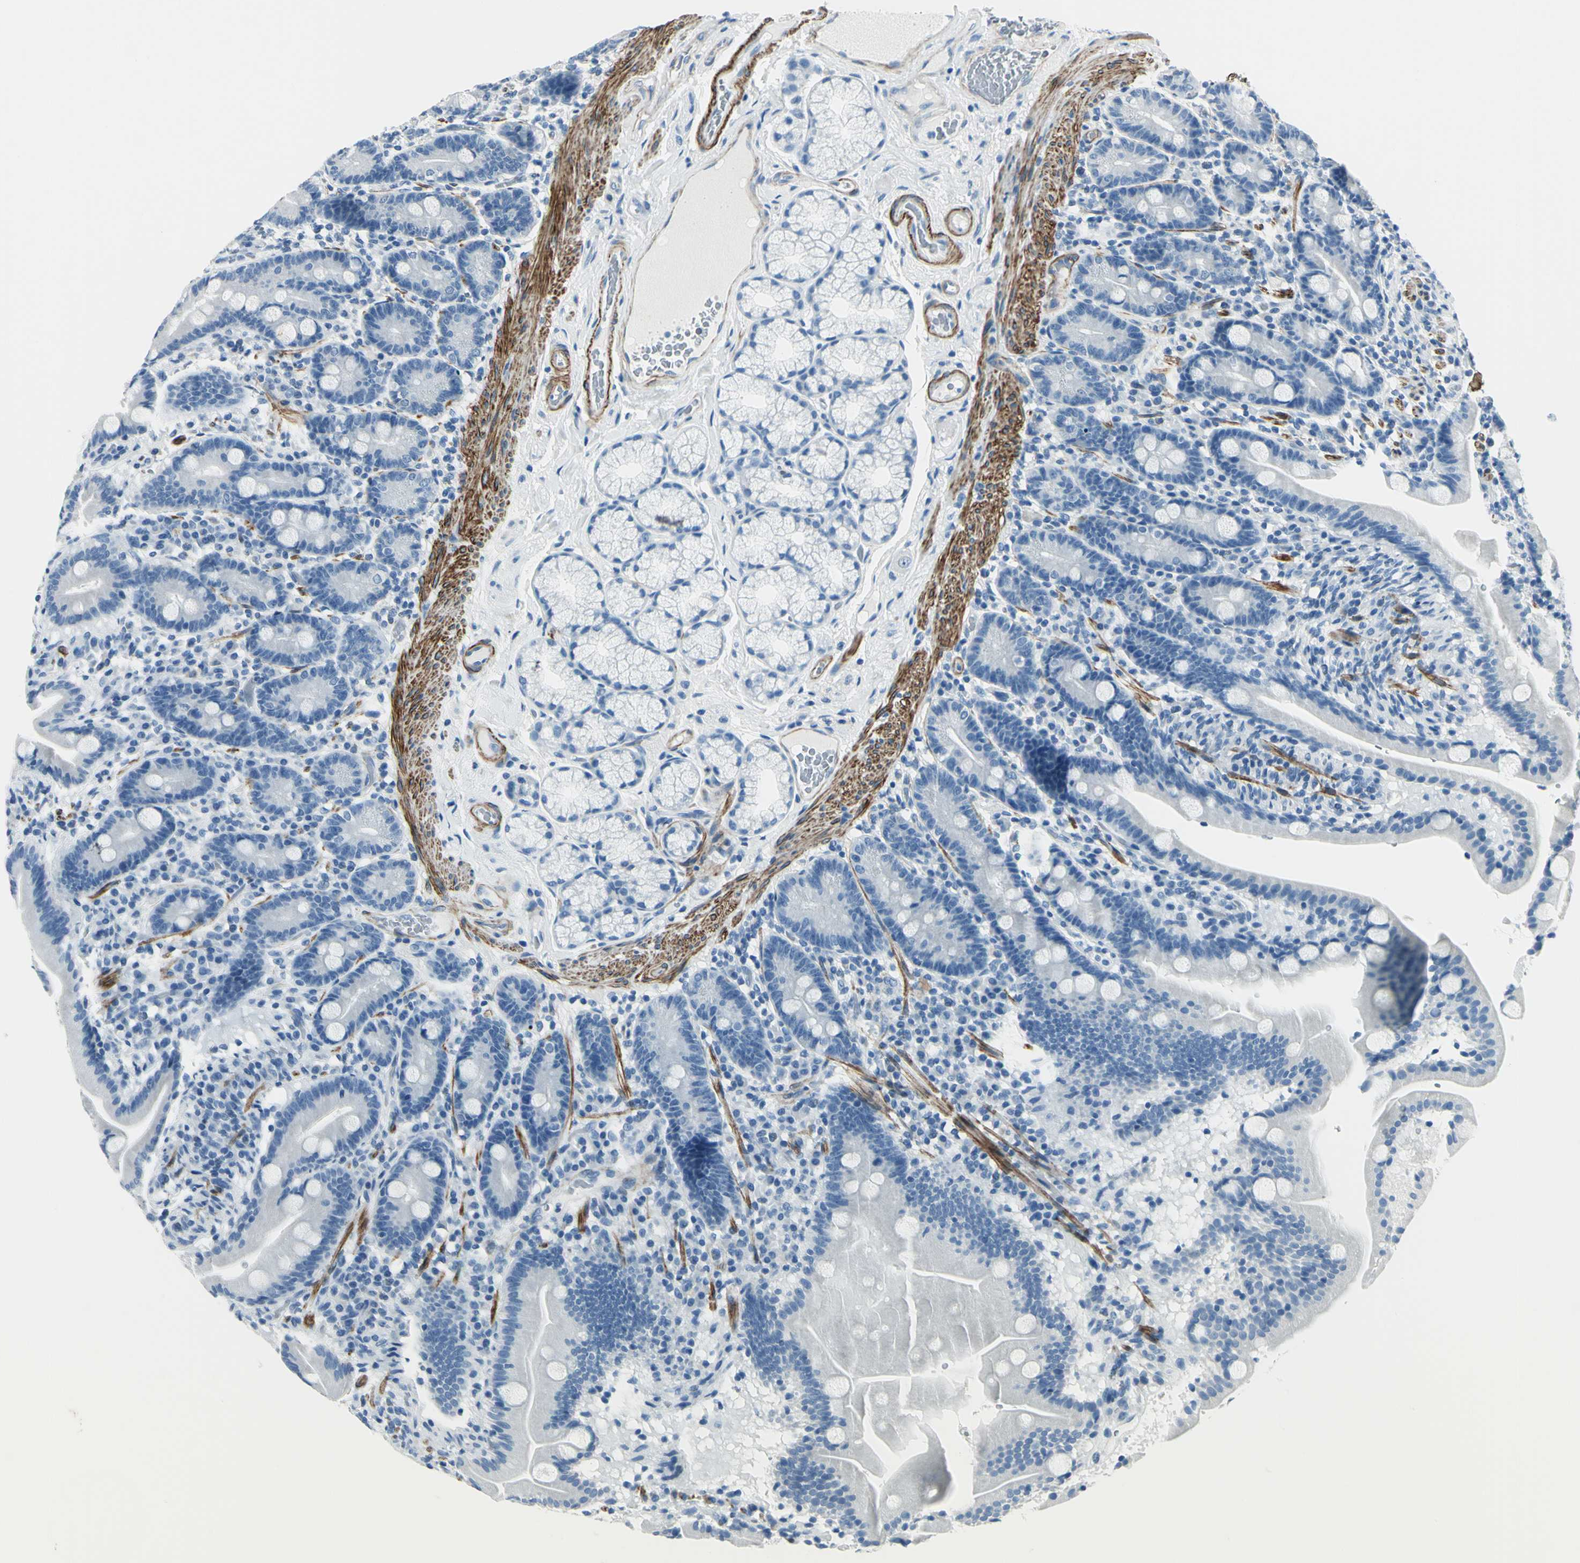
{"staining": {"intensity": "negative", "quantity": "none", "location": "none"}, "tissue": "duodenum", "cell_type": "Glandular cells", "image_type": "normal", "snomed": [{"axis": "morphology", "description": "Normal tissue, NOS"}, {"axis": "topography", "description": "Duodenum"}], "caption": "There is no significant positivity in glandular cells of duodenum. The staining is performed using DAB (3,3'-diaminobenzidine) brown chromogen with nuclei counter-stained in using hematoxylin.", "gene": "CDH15", "patient": {"sex": "male", "age": 54}}